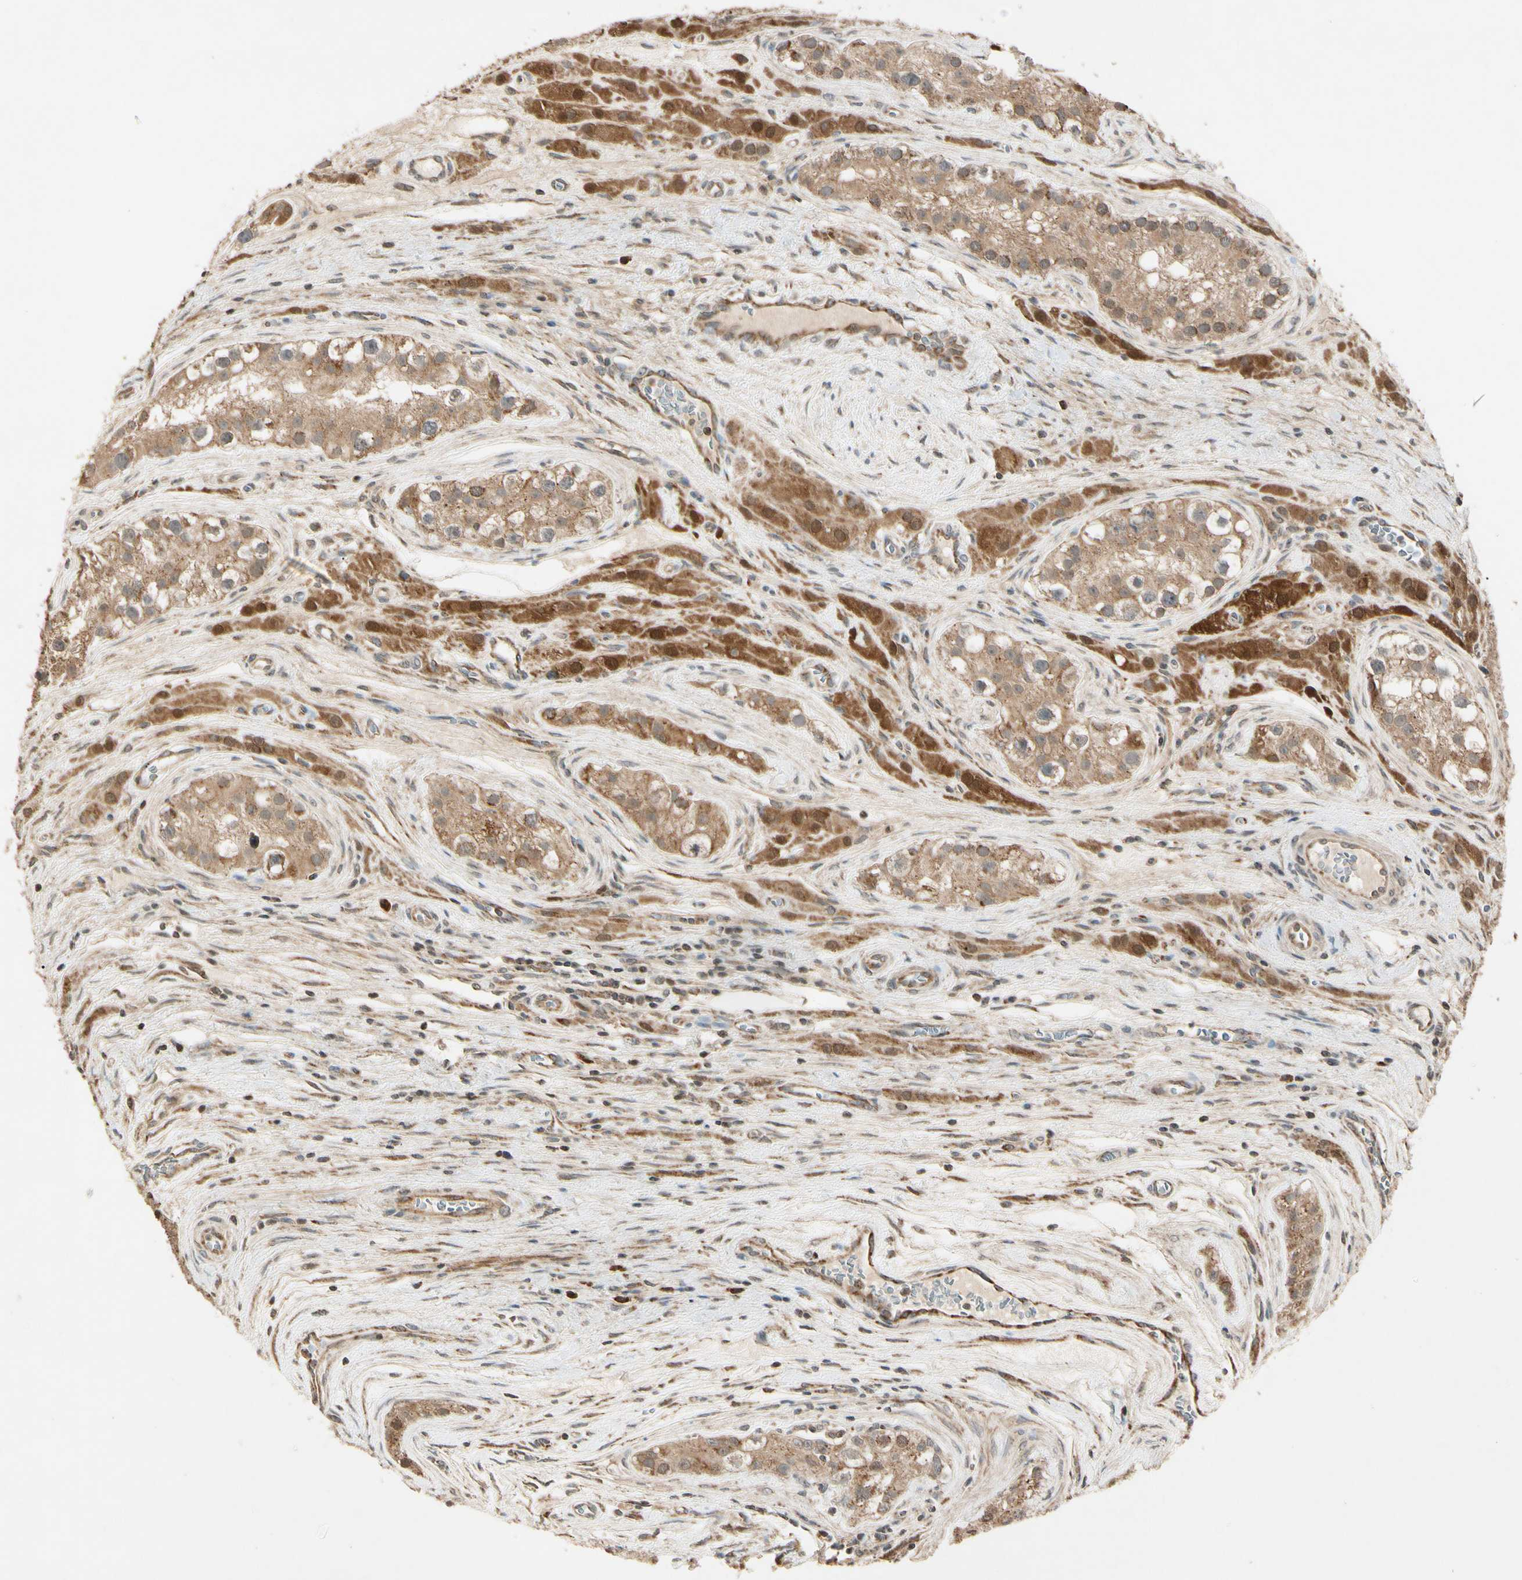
{"staining": {"intensity": "moderate", "quantity": ">75%", "location": "cytoplasmic/membranous"}, "tissue": "testis cancer", "cell_type": "Tumor cells", "image_type": "cancer", "snomed": [{"axis": "morphology", "description": "Carcinoma, Embryonal, NOS"}, {"axis": "topography", "description": "Testis"}], "caption": "Testis embryonal carcinoma tissue displays moderate cytoplasmic/membranous expression in about >75% of tumor cells, visualized by immunohistochemistry.", "gene": "PRDX5", "patient": {"sex": "male", "age": 28}}